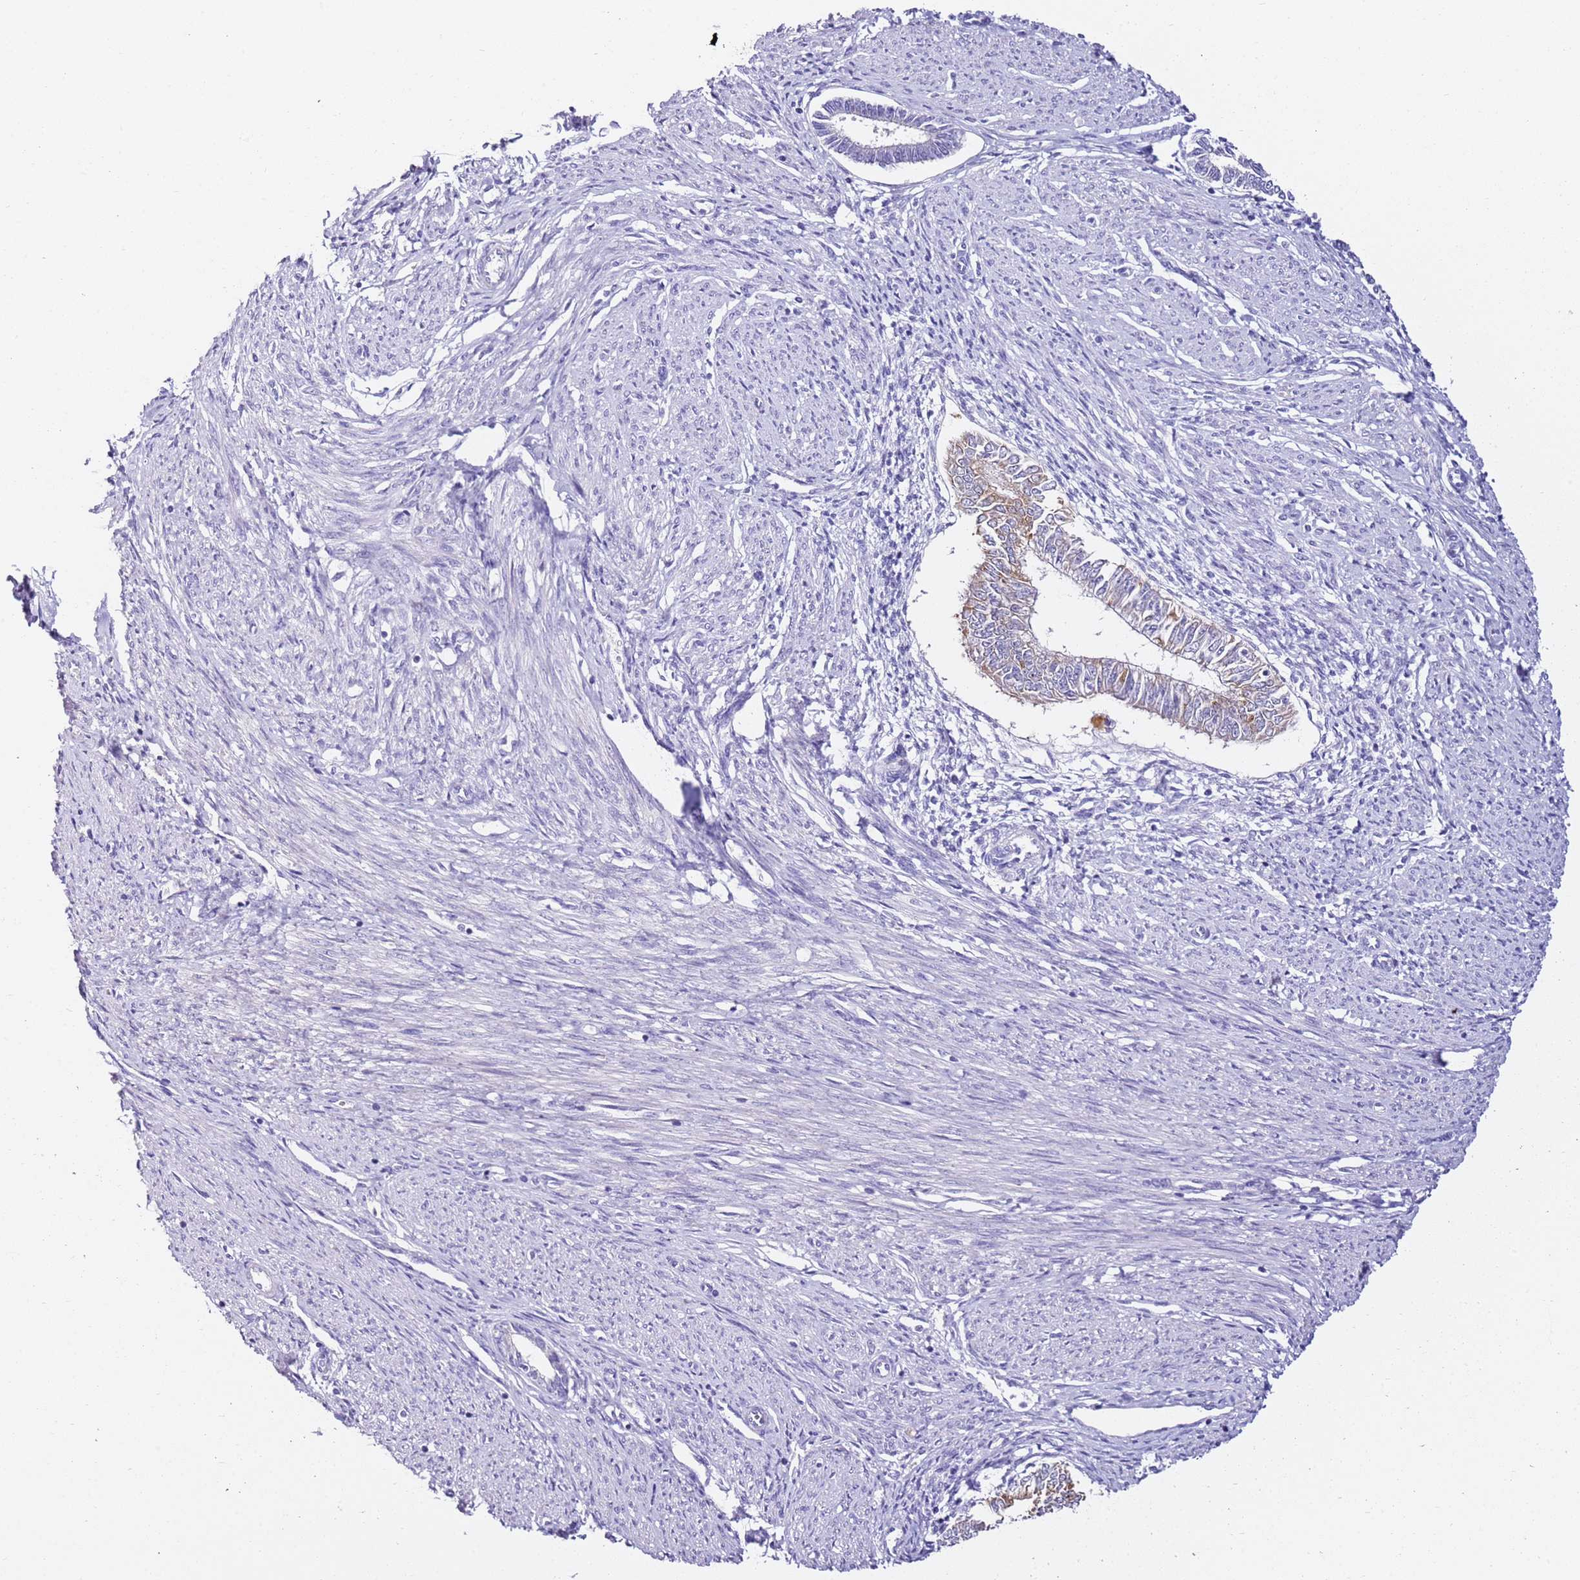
{"staining": {"intensity": "negative", "quantity": "none", "location": "none"}, "tissue": "endometrial cancer", "cell_type": "Tumor cells", "image_type": "cancer", "snomed": [{"axis": "morphology", "description": "Adenocarcinoma, NOS"}, {"axis": "topography", "description": "Endometrium"}], "caption": "Immunohistochemical staining of endometrial adenocarcinoma demonstrates no significant expression in tumor cells.", "gene": "HGD", "patient": {"sex": "female", "age": 58}}